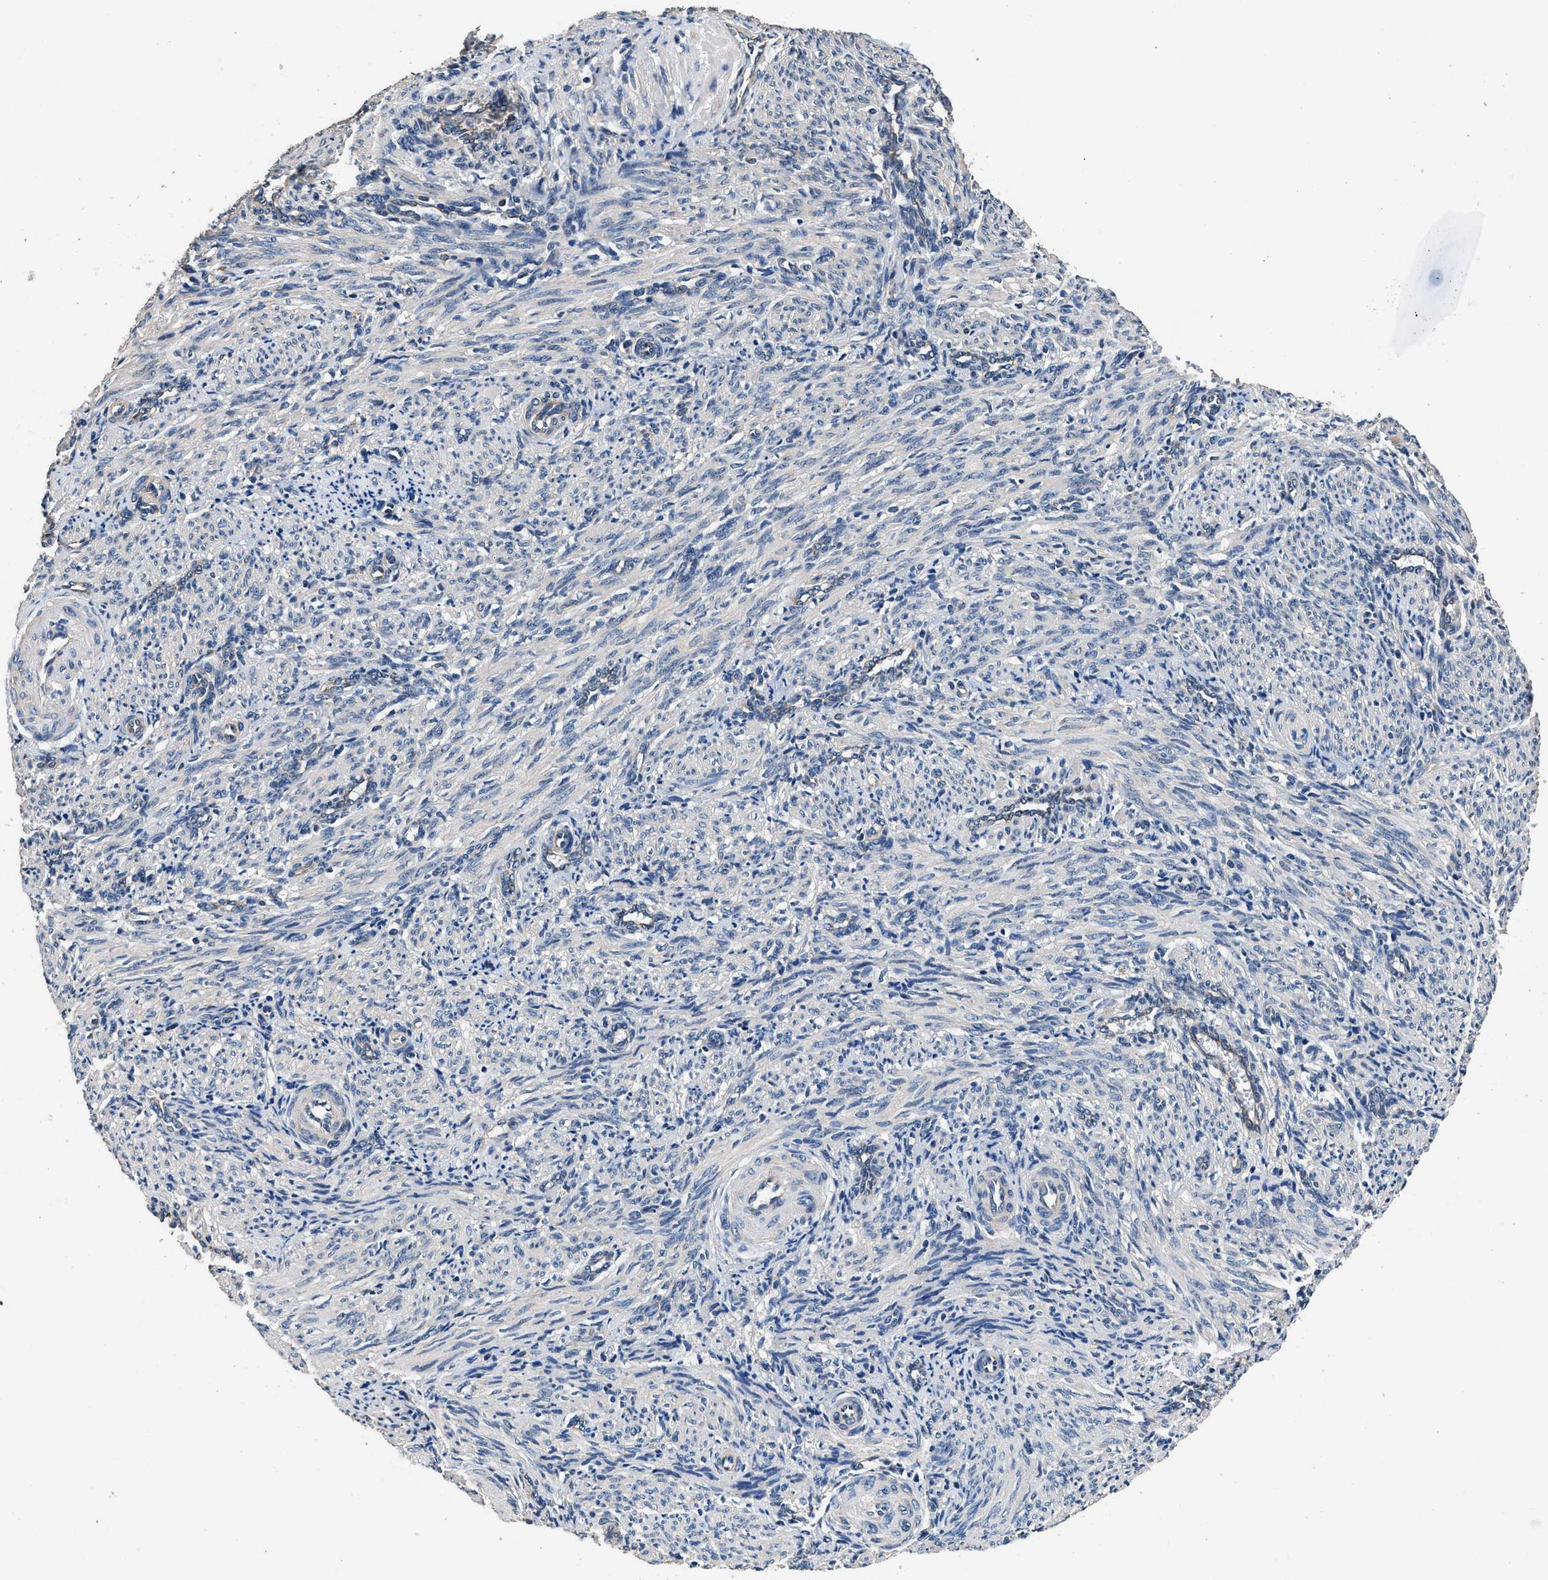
{"staining": {"intensity": "weak", "quantity": "<25%", "location": "cytoplasmic/membranous"}, "tissue": "smooth muscle", "cell_type": "Smooth muscle cells", "image_type": "normal", "snomed": [{"axis": "morphology", "description": "Normal tissue, NOS"}, {"axis": "topography", "description": "Endometrium"}], "caption": "The micrograph shows no significant staining in smooth muscle cells of smooth muscle.", "gene": "DHRS7B", "patient": {"sex": "female", "age": 33}}